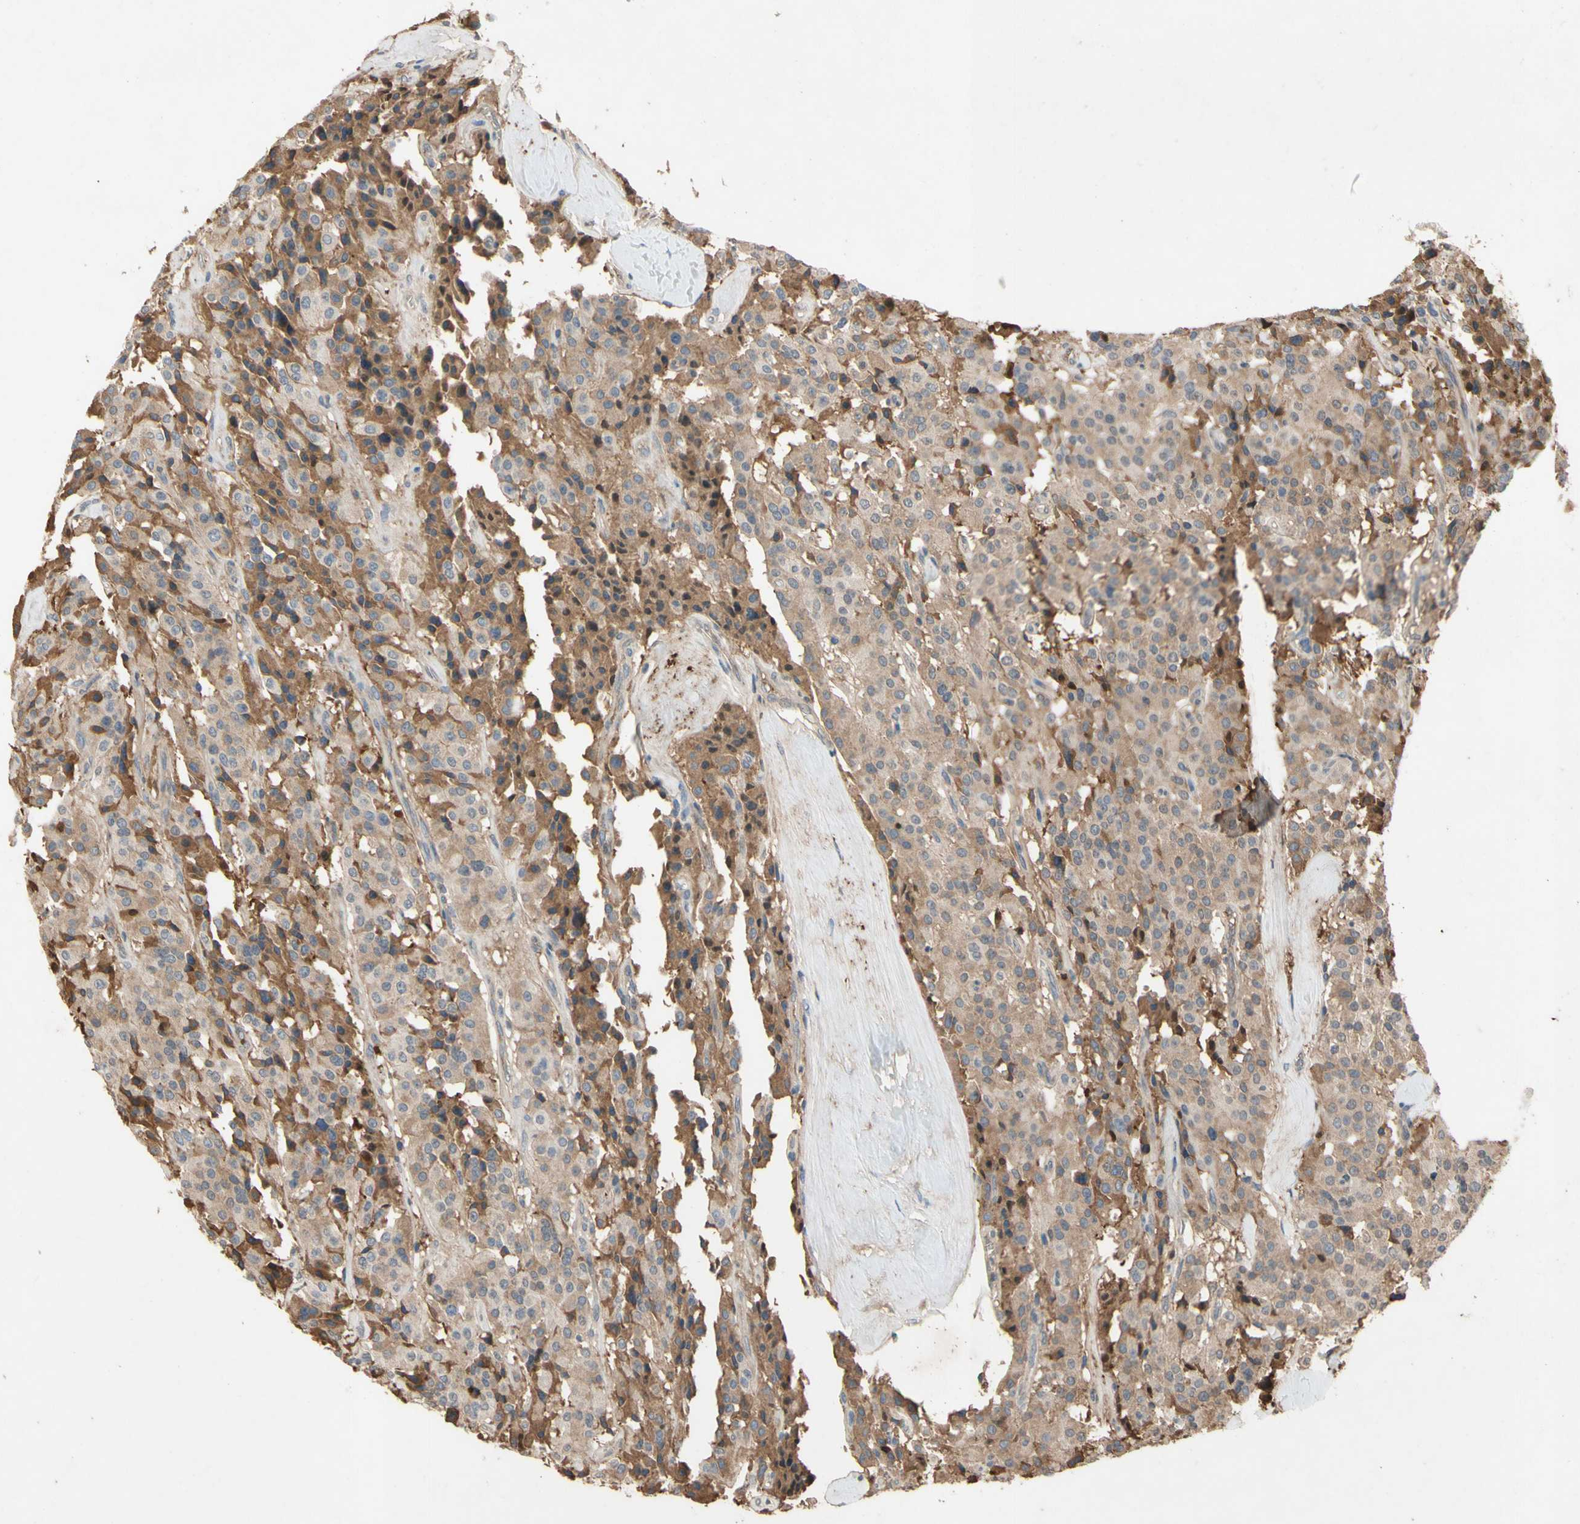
{"staining": {"intensity": "moderate", "quantity": "25%-75%", "location": "cytoplasmic/membranous"}, "tissue": "carcinoid", "cell_type": "Tumor cells", "image_type": "cancer", "snomed": [{"axis": "morphology", "description": "Carcinoid, malignant, NOS"}, {"axis": "topography", "description": "Lung"}], "caption": "Immunohistochemistry of carcinoid exhibits medium levels of moderate cytoplasmic/membranous positivity in about 25%-75% of tumor cells. Ihc stains the protein of interest in brown and the nuclei are stained blue.", "gene": "TIMP2", "patient": {"sex": "male", "age": 30}}